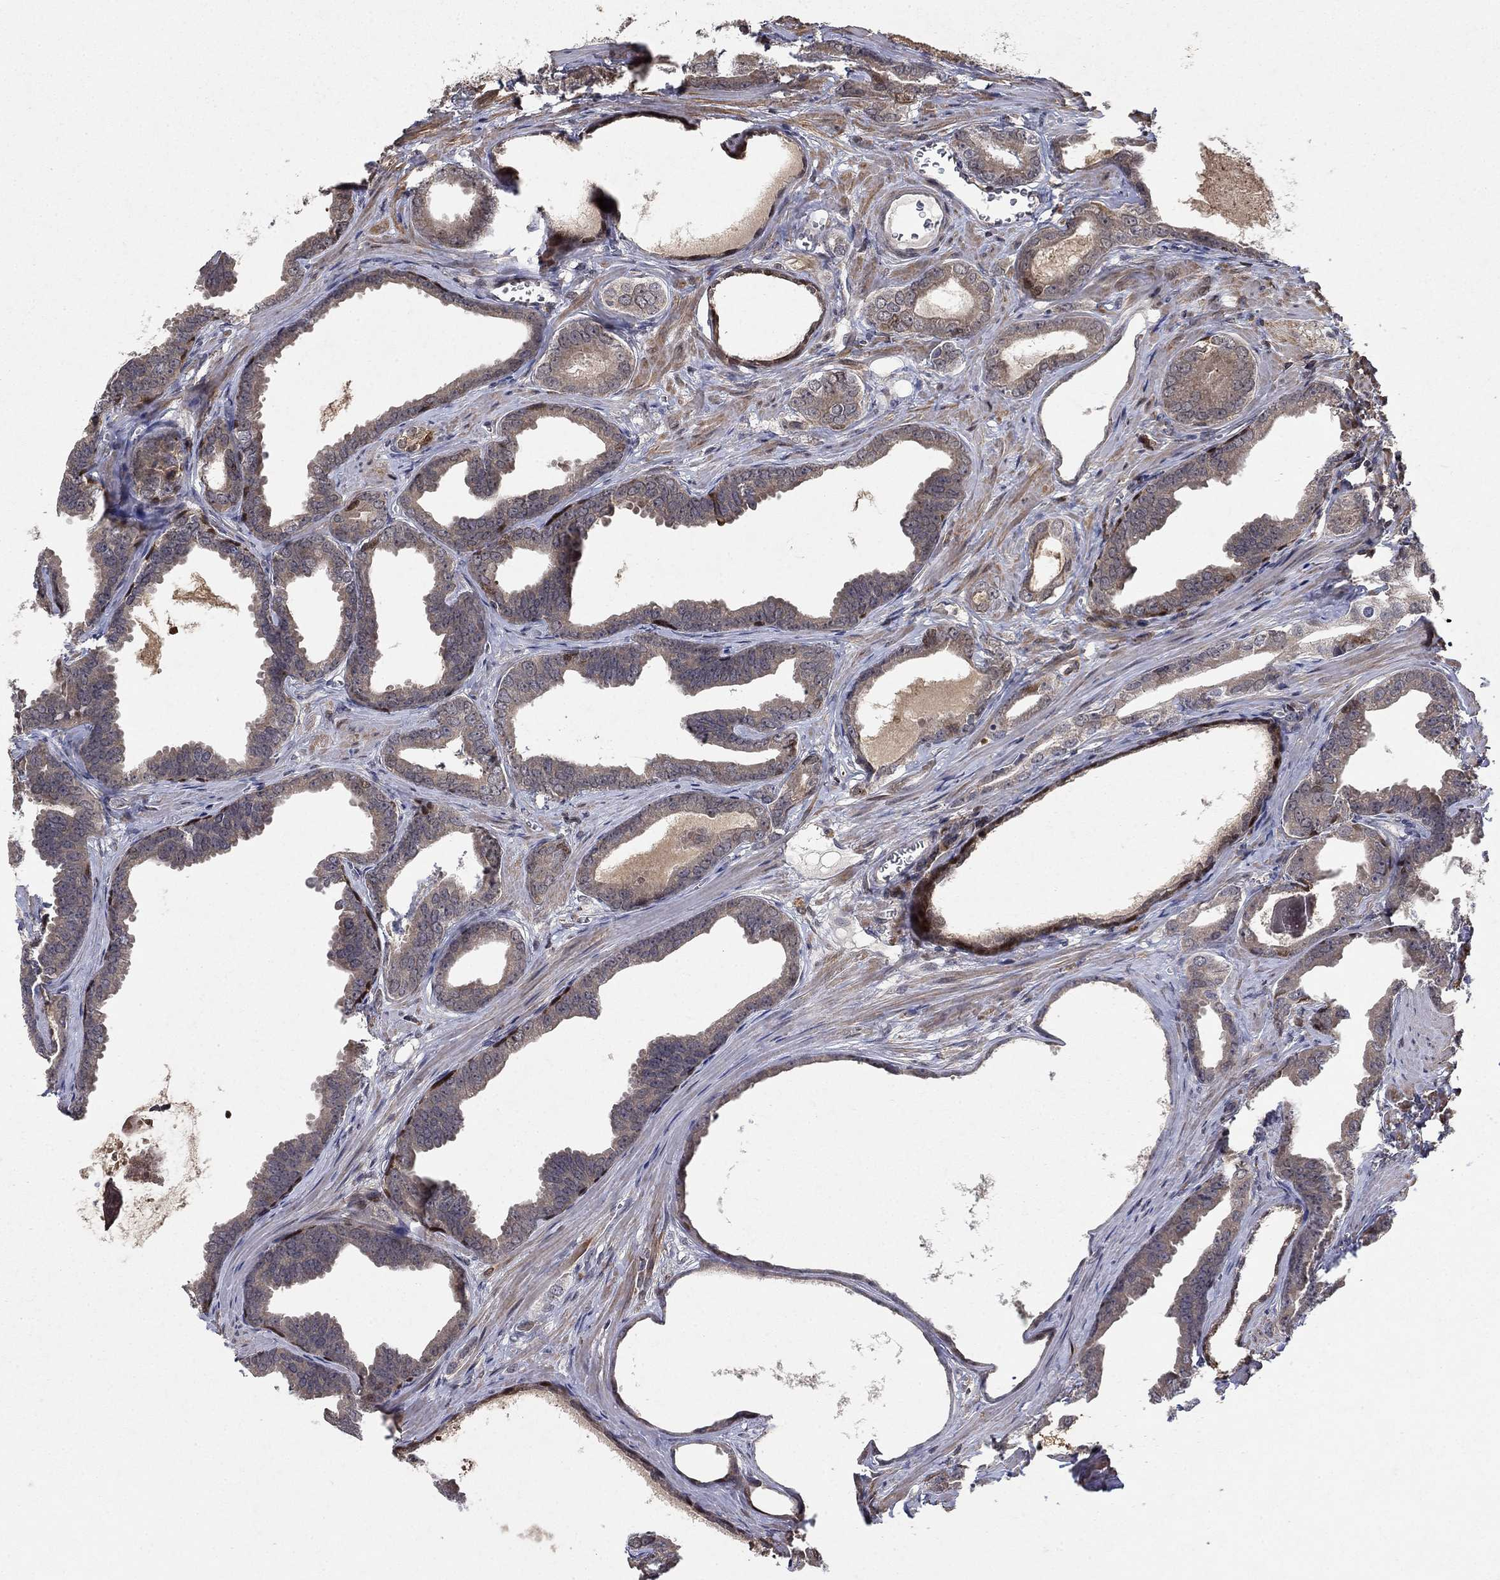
{"staining": {"intensity": "weak", "quantity": ">75%", "location": "cytoplasmic/membranous"}, "tissue": "prostate cancer", "cell_type": "Tumor cells", "image_type": "cancer", "snomed": [{"axis": "morphology", "description": "Adenocarcinoma, NOS"}, {"axis": "topography", "description": "Prostate"}], "caption": "A brown stain labels weak cytoplasmic/membranous positivity of a protein in prostate cancer tumor cells.", "gene": "CCDC66", "patient": {"sex": "male", "age": 66}}